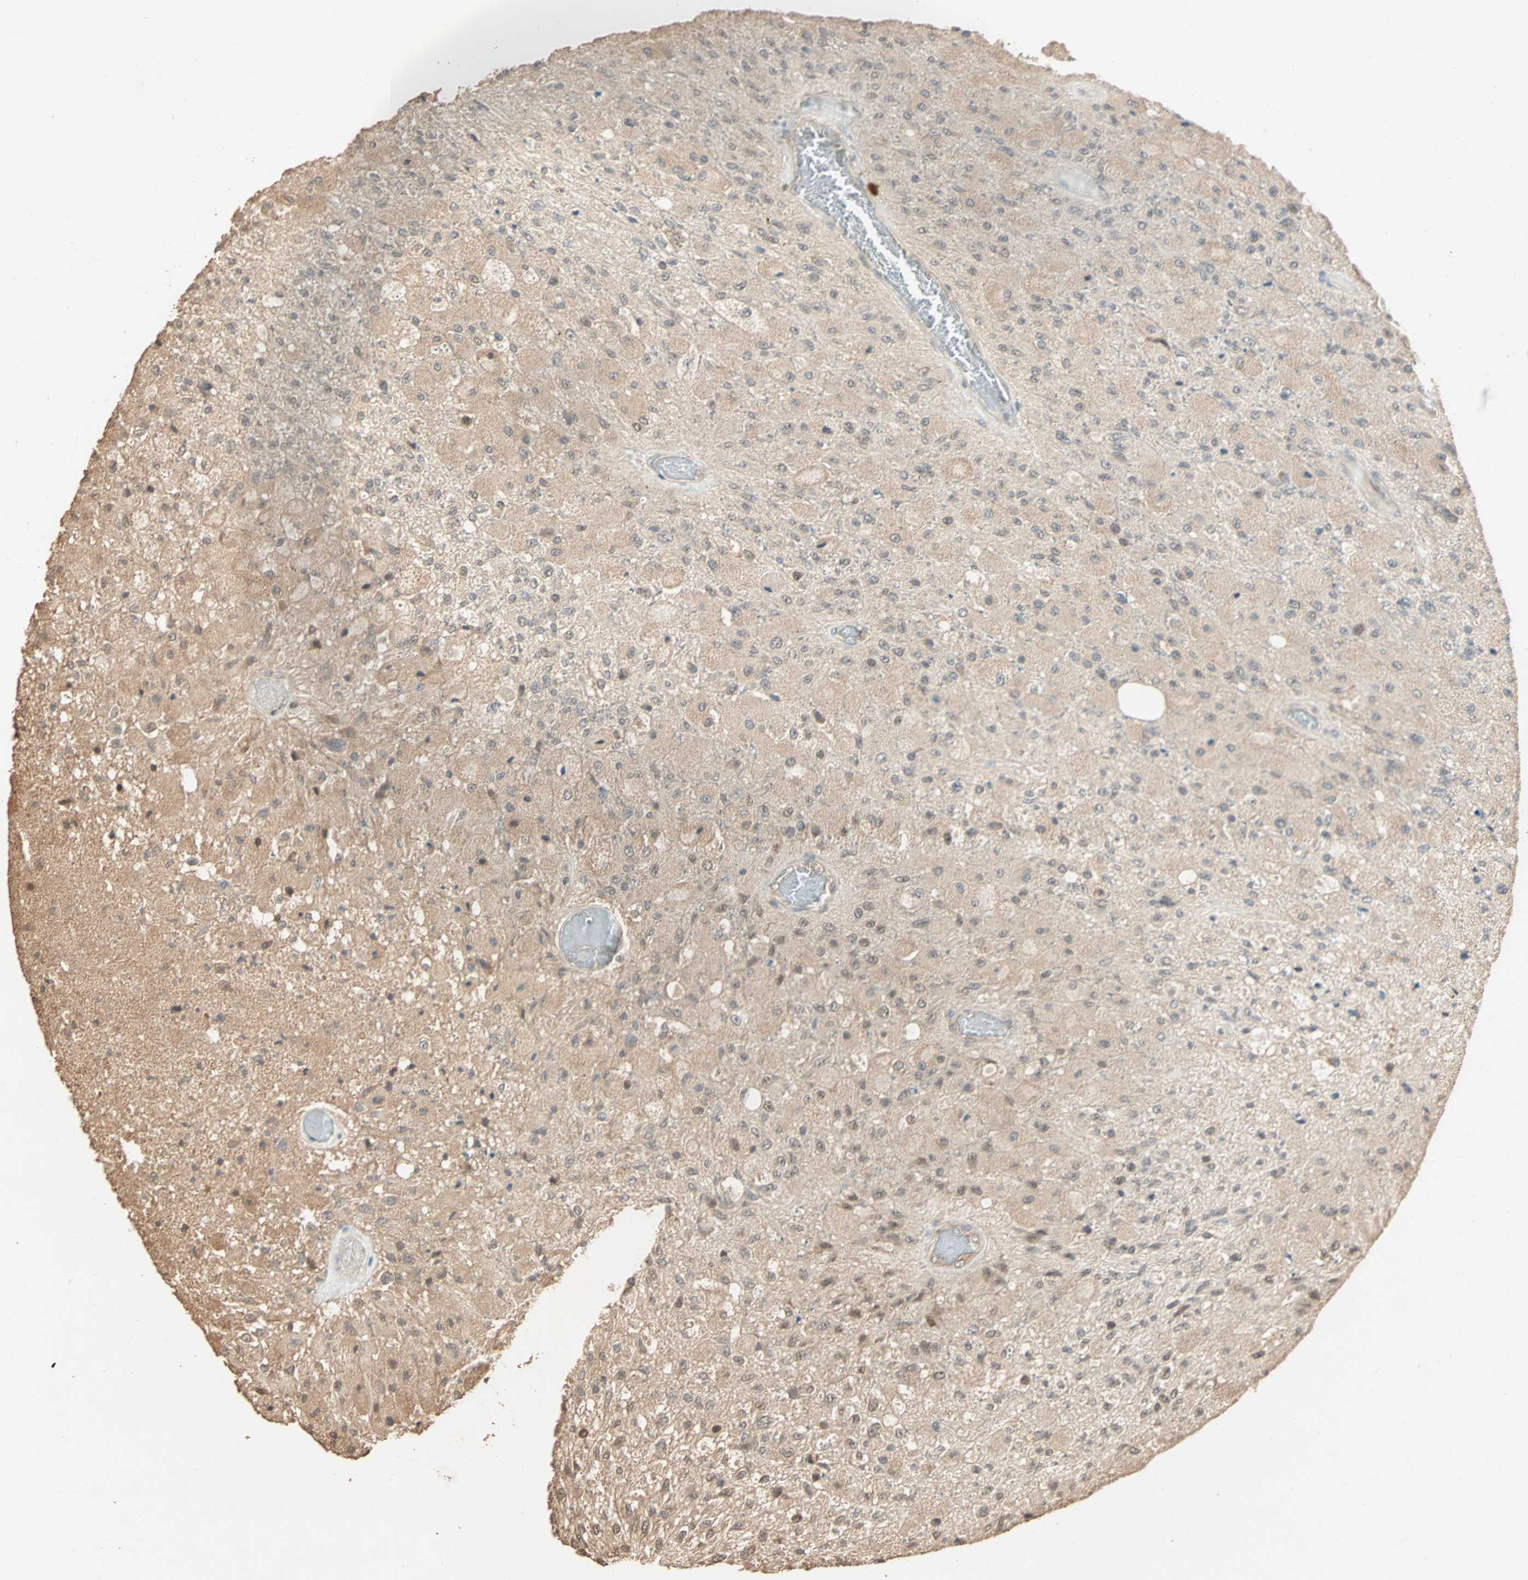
{"staining": {"intensity": "weak", "quantity": "25%-75%", "location": "cytoplasmic/membranous,nuclear"}, "tissue": "glioma", "cell_type": "Tumor cells", "image_type": "cancer", "snomed": [{"axis": "morphology", "description": "Normal tissue, NOS"}, {"axis": "morphology", "description": "Glioma, malignant, High grade"}, {"axis": "topography", "description": "Cerebral cortex"}], "caption": "This is a histology image of IHC staining of malignant glioma (high-grade), which shows weak positivity in the cytoplasmic/membranous and nuclear of tumor cells.", "gene": "ZBTB33", "patient": {"sex": "male", "age": 77}}